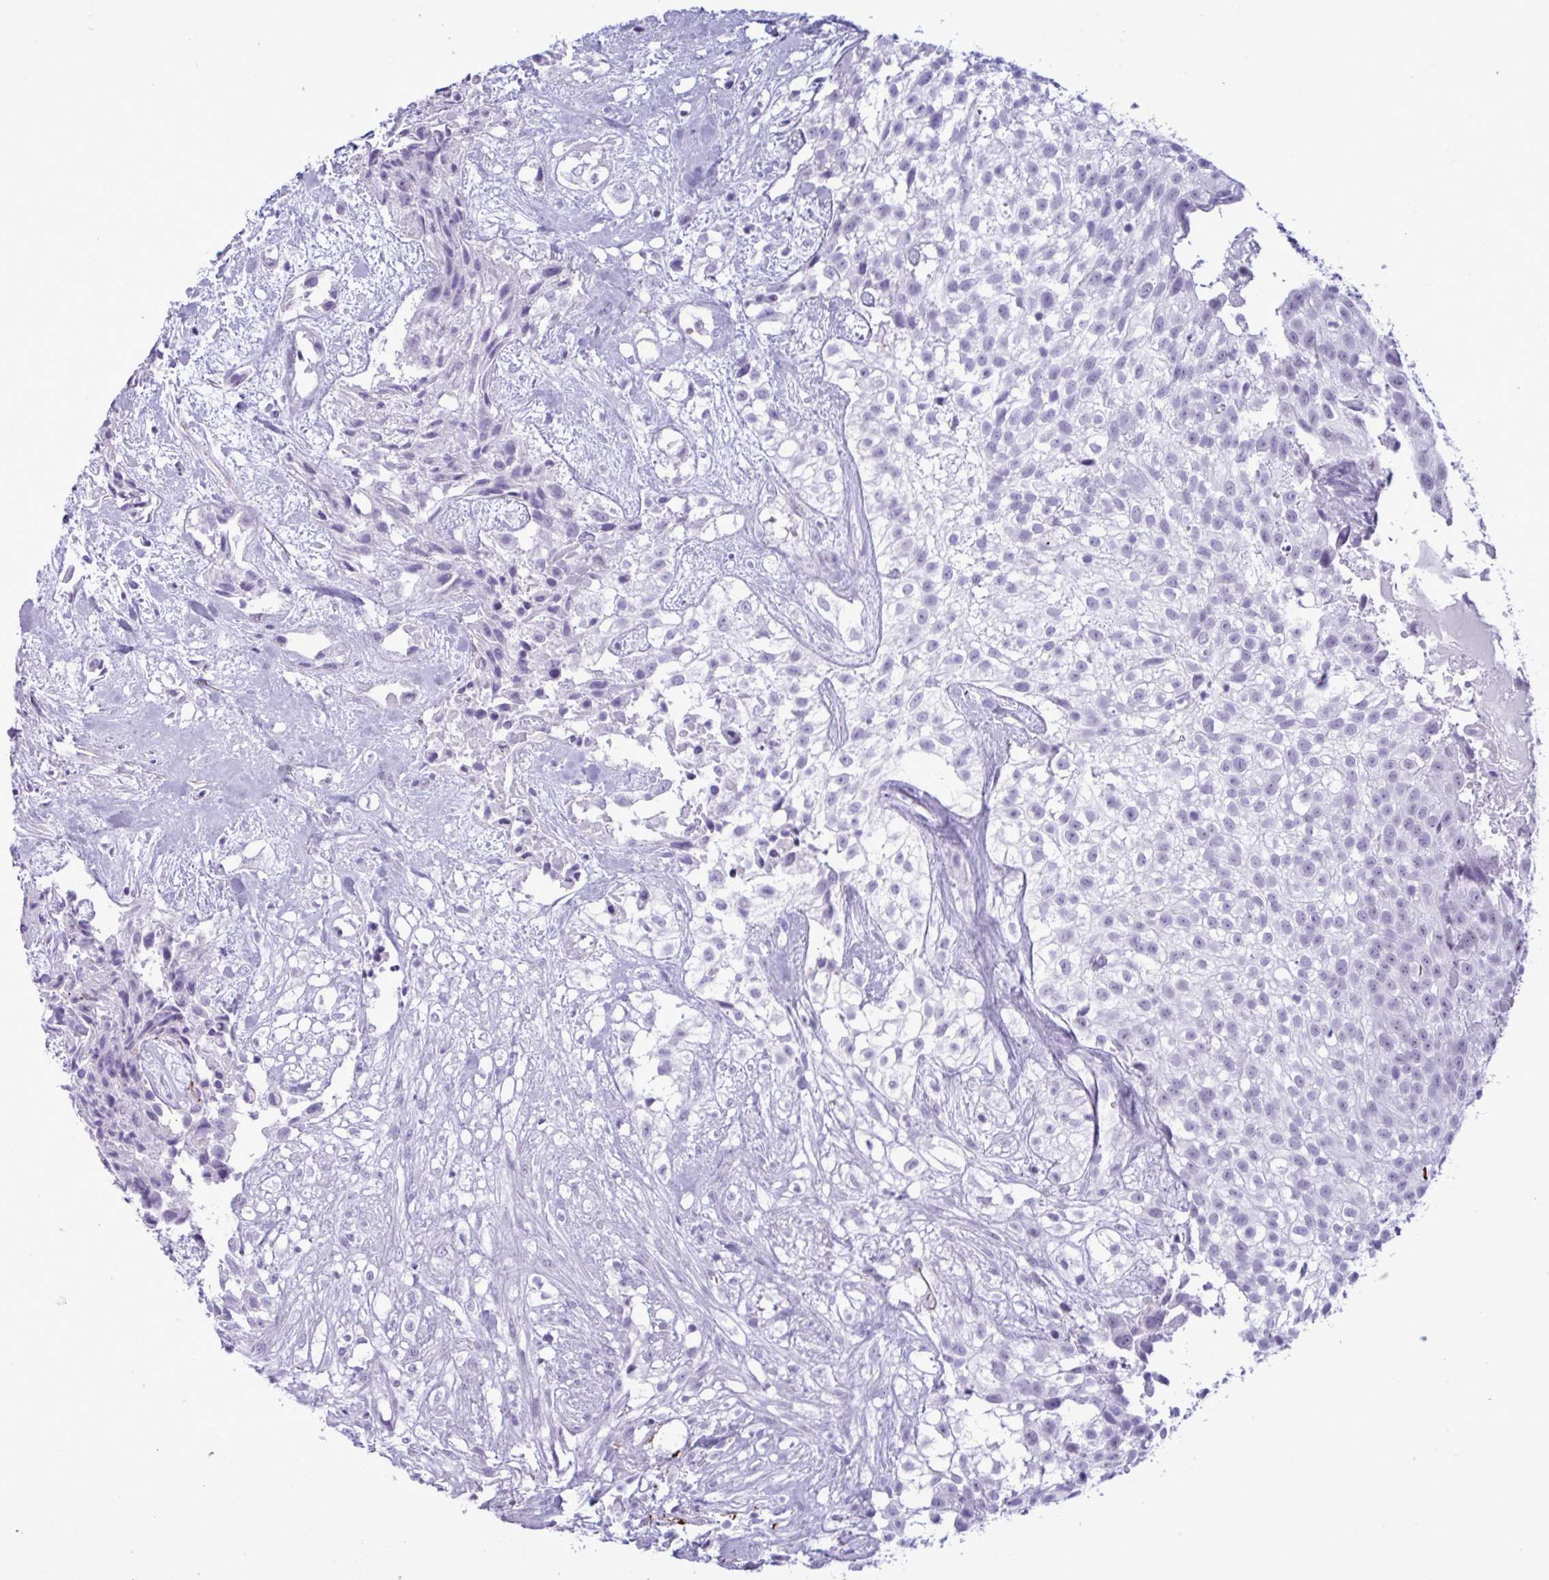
{"staining": {"intensity": "negative", "quantity": "none", "location": "none"}, "tissue": "urothelial cancer", "cell_type": "Tumor cells", "image_type": "cancer", "snomed": [{"axis": "morphology", "description": "Urothelial carcinoma, High grade"}, {"axis": "topography", "description": "Urinary bladder"}], "caption": "This histopathology image is of urothelial carcinoma (high-grade) stained with immunohistochemistry to label a protein in brown with the nuclei are counter-stained blue. There is no expression in tumor cells.", "gene": "ELN", "patient": {"sex": "male", "age": 56}}